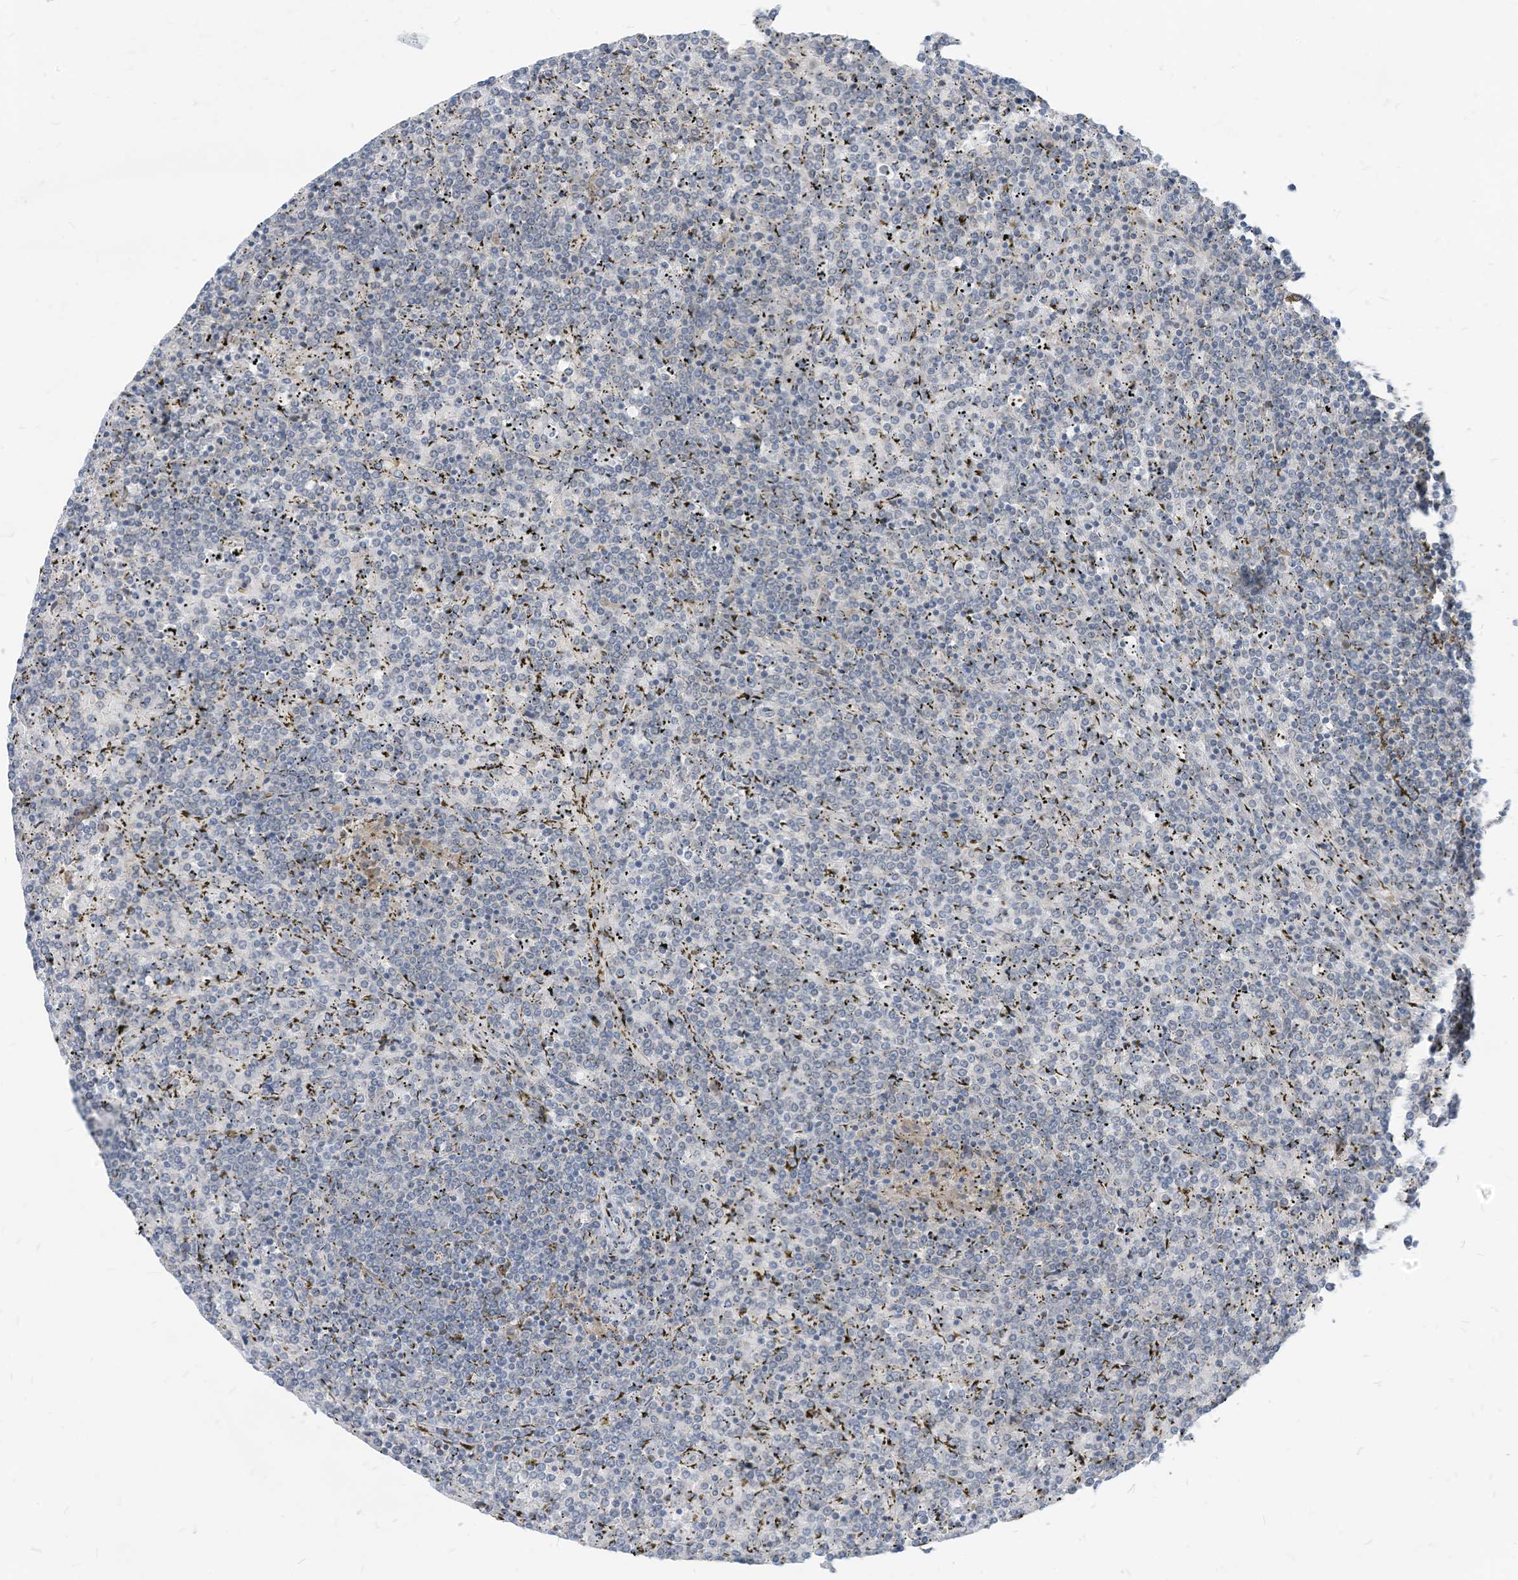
{"staining": {"intensity": "negative", "quantity": "none", "location": "none"}, "tissue": "lymphoma", "cell_type": "Tumor cells", "image_type": "cancer", "snomed": [{"axis": "morphology", "description": "Malignant lymphoma, non-Hodgkin's type, Low grade"}, {"axis": "topography", "description": "Spleen"}], "caption": "Low-grade malignant lymphoma, non-Hodgkin's type was stained to show a protein in brown. There is no significant positivity in tumor cells.", "gene": "LDAH", "patient": {"sex": "female", "age": 19}}